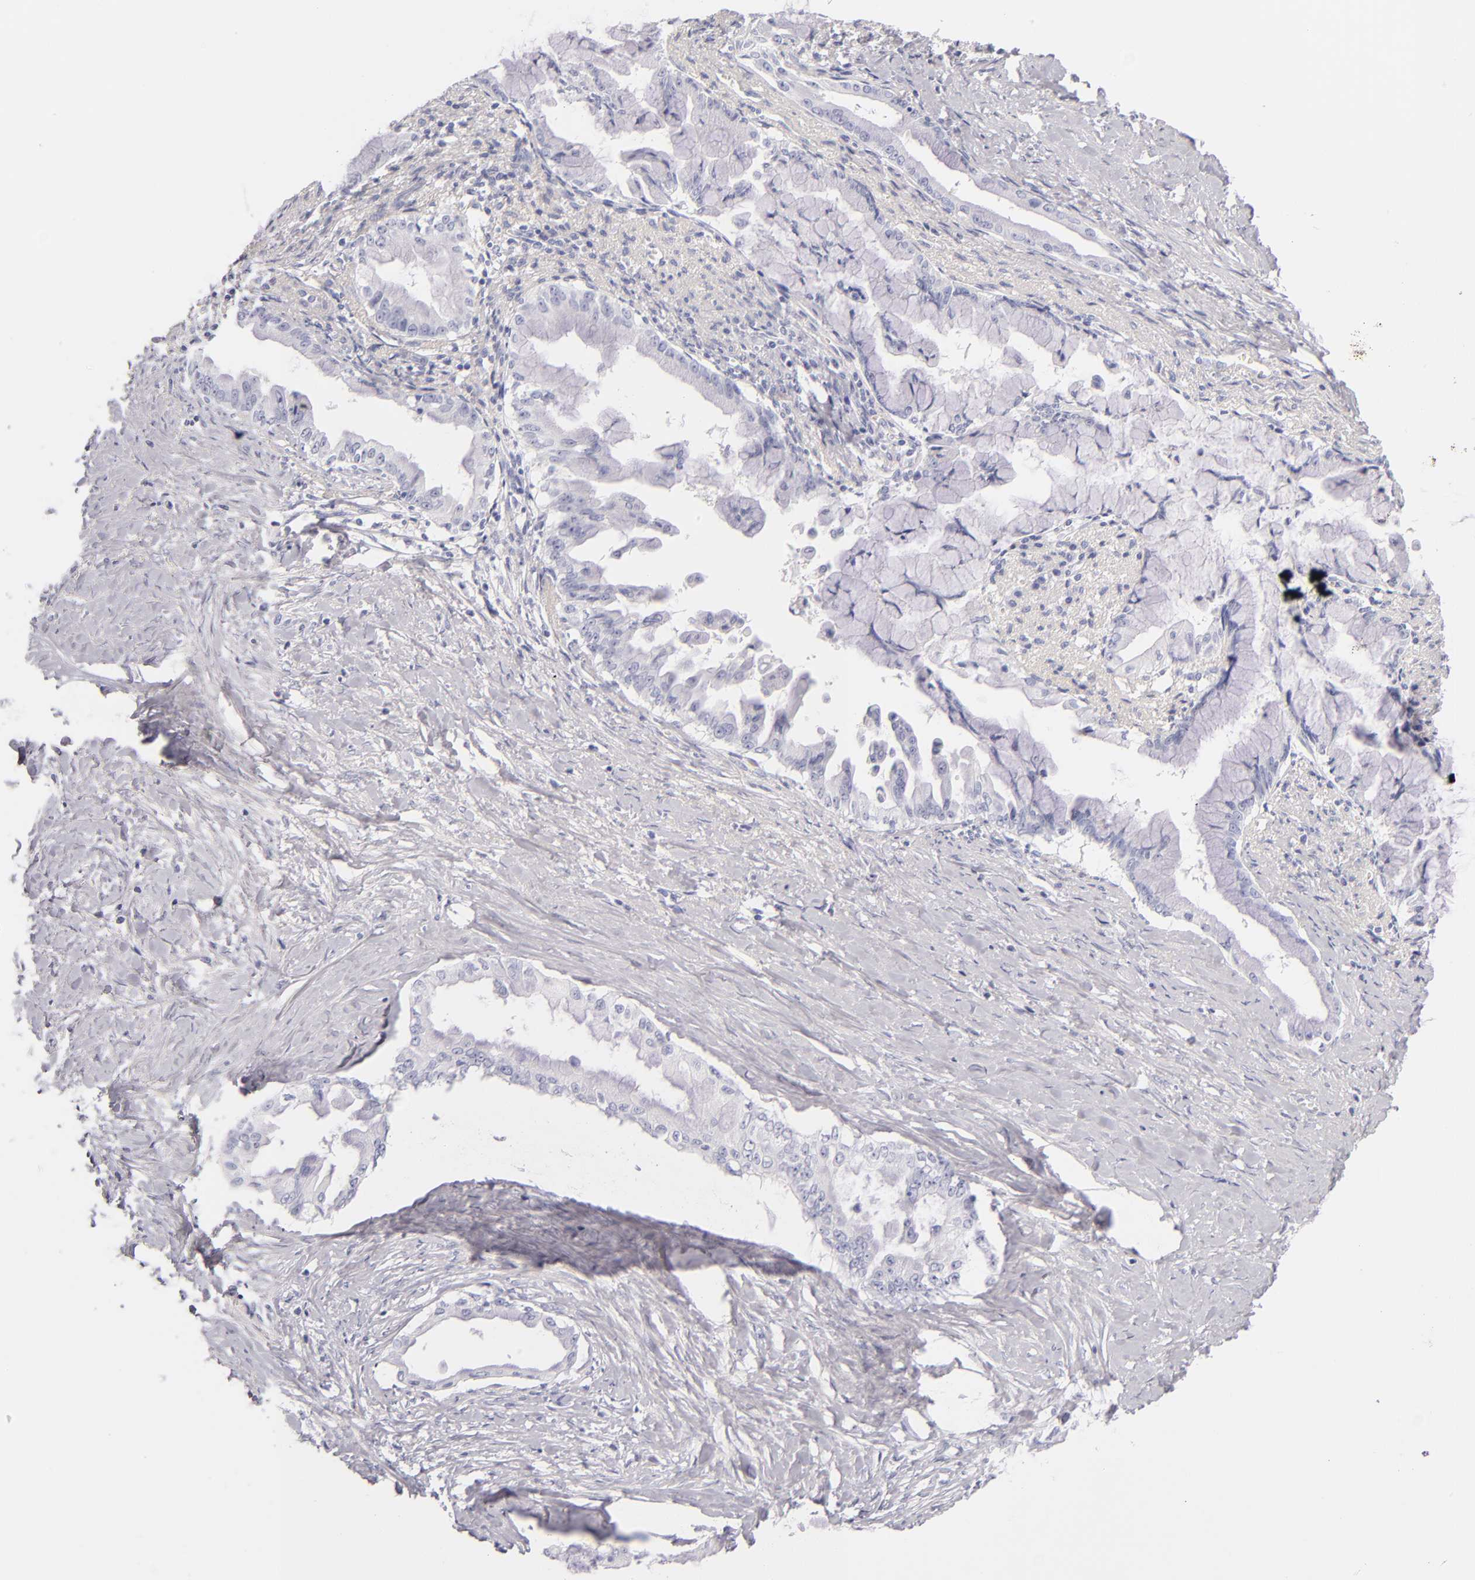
{"staining": {"intensity": "negative", "quantity": "none", "location": "none"}, "tissue": "pancreatic cancer", "cell_type": "Tumor cells", "image_type": "cancer", "snomed": [{"axis": "morphology", "description": "Adenocarcinoma, NOS"}, {"axis": "topography", "description": "Pancreas"}], "caption": "High magnification brightfield microscopy of pancreatic adenocarcinoma stained with DAB (brown) and counterstained with hematoxylin (blue): tumor cells show no significant expression. (DAB immunohistochemistry visualized using brightfield microscopy, high magnification).", "gene": "FABP1", "patient": {"sex": "male", "age": 59}}